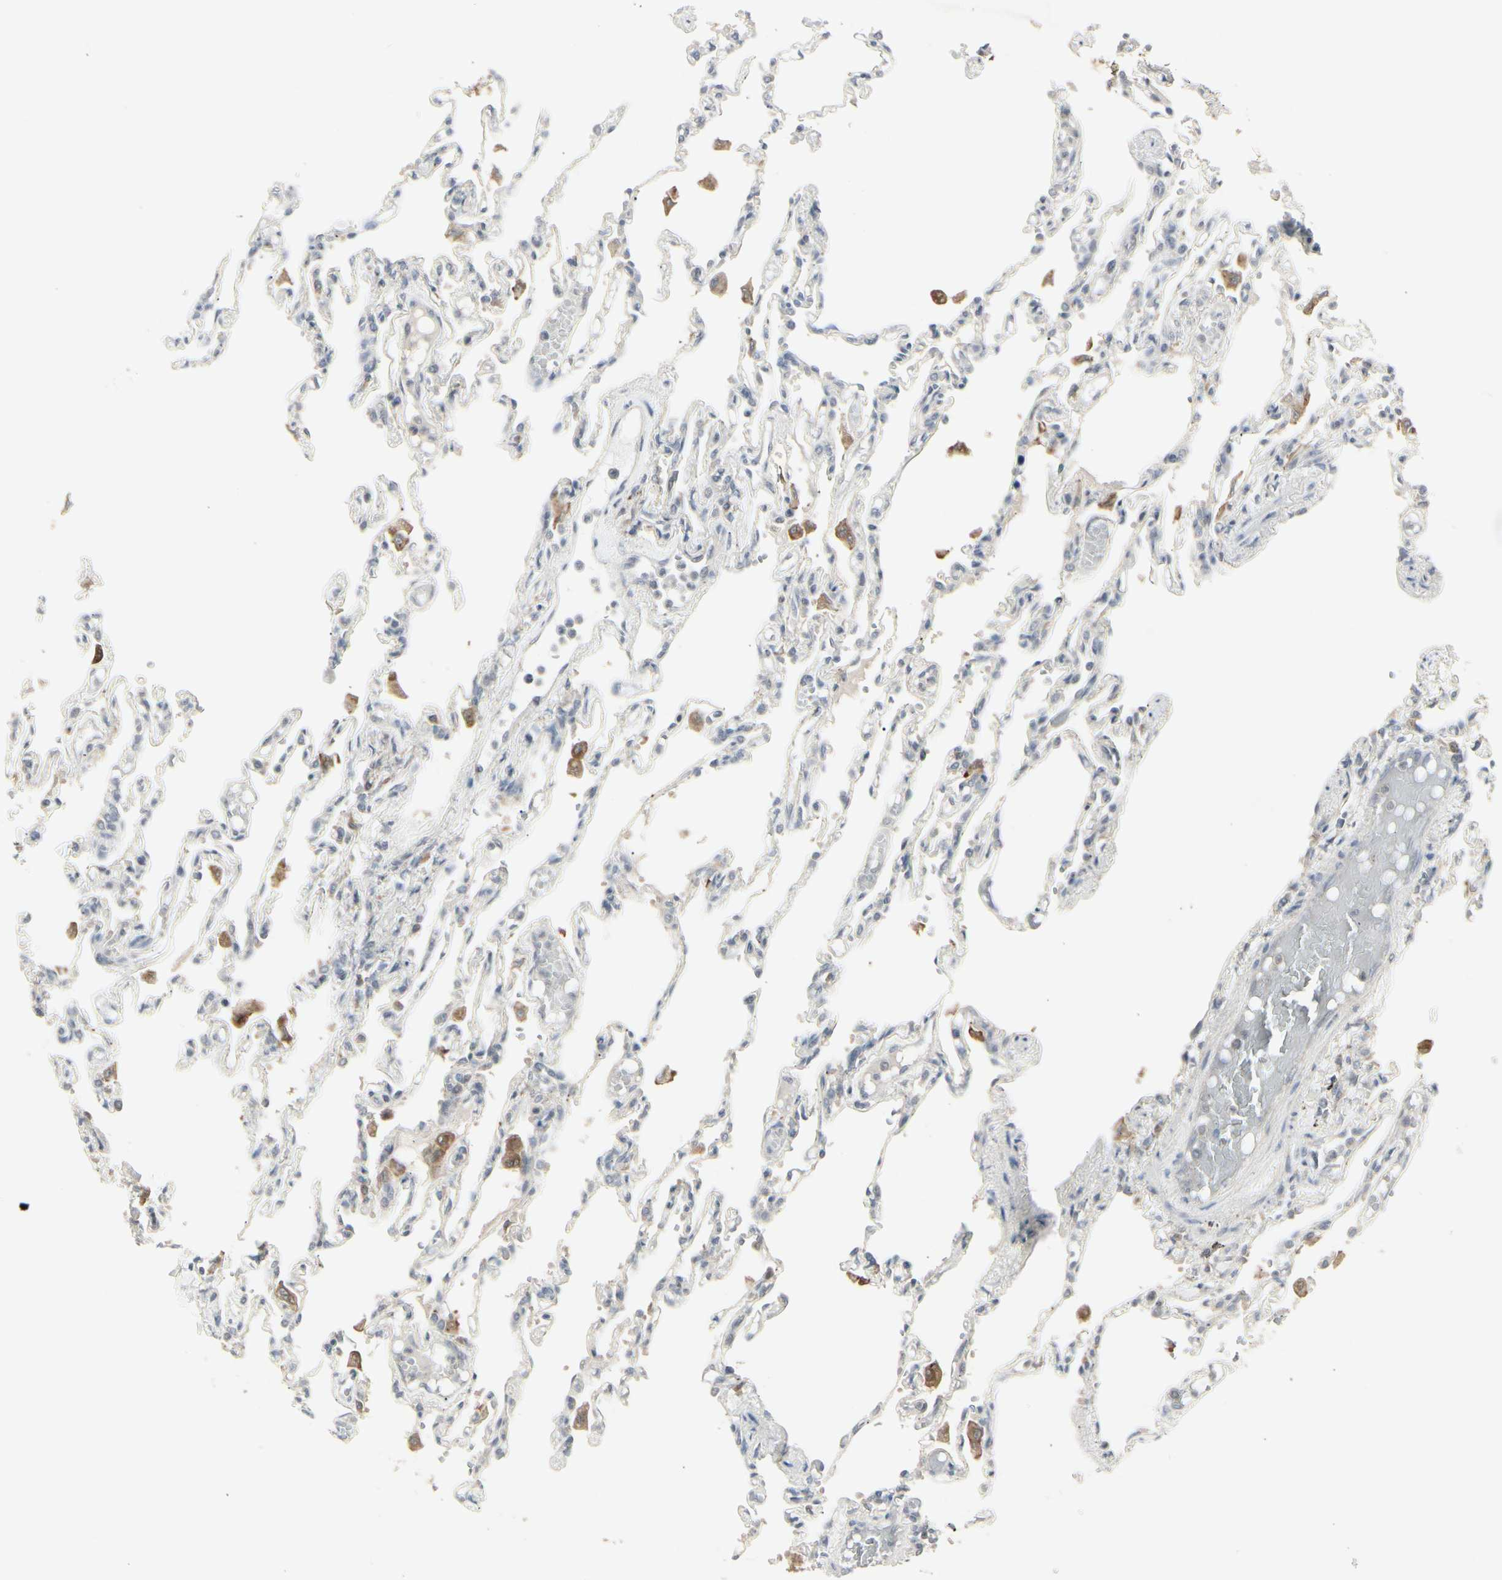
{"staining": {"intensity": "negative", "quantity": "none", "location": "none"}, "tissue": "lung", "cell_type": "Alveolar cells", "image_type": "normal", "snomed": [{"axis": "morphology", "description": "Normal tissue, NOS"}, {"axis": "topography", "description": "Lung"}], "caption": "Immunohistochemical staining of benign lung displays no significant staining in alveolar cells.", "gene": "GRN", "patient": {"sex": "male", "age": 21}}